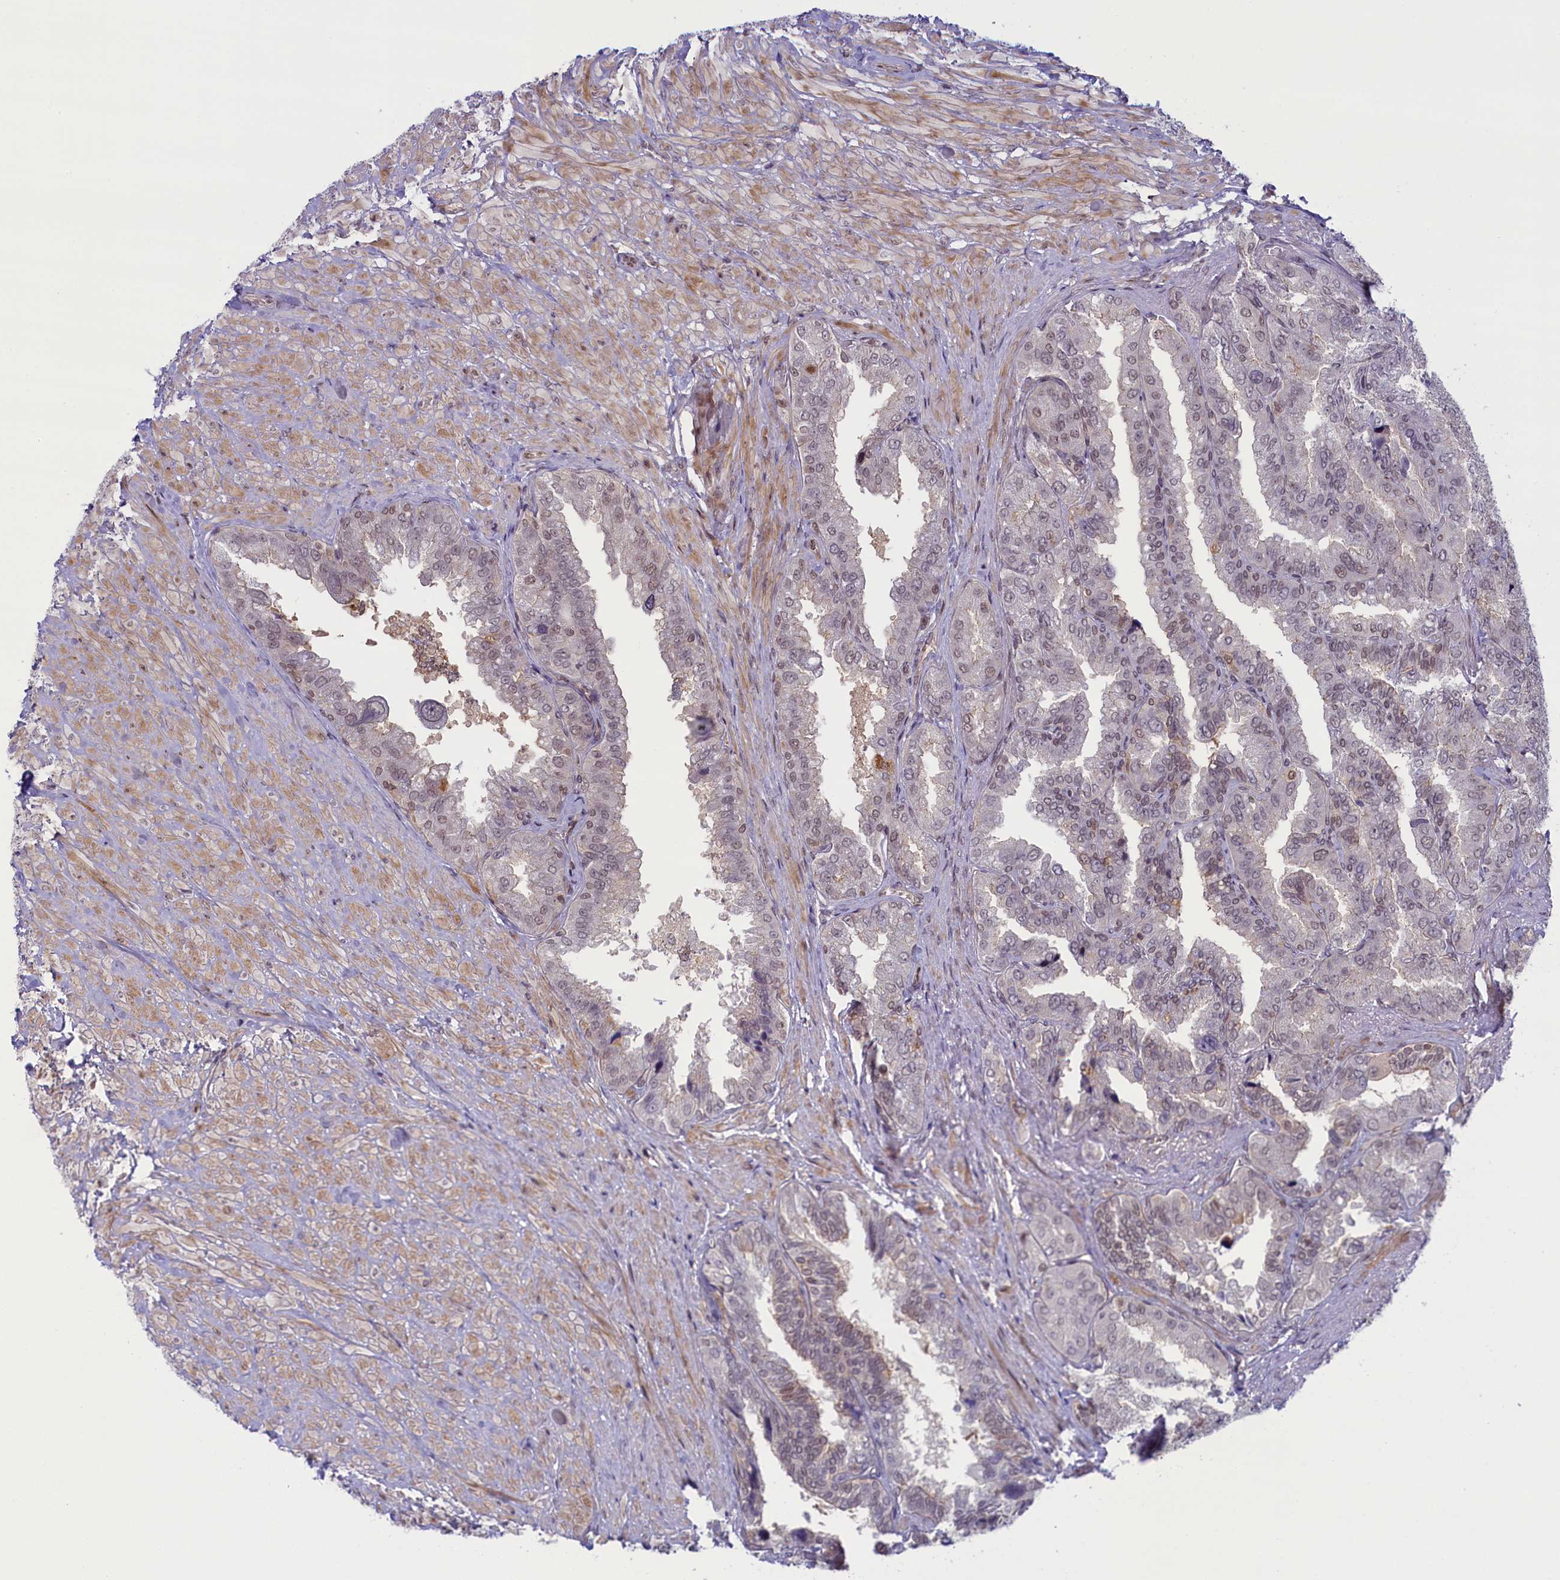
{"staining": {"intensity": "weak", "quantity": "25%-75%", "location": "nuclear"}, "tissue": "seminal vesicle", "cell_type": "Glandular cells", "image_type": "normal", "snomed": [{"axis": "morphology", "description": "Normal tissue, NOS"}, {"axis": "topography", "description": "Seminal veicle"}, {"axis": "topography", "description": "Peripheral nerve tissue"}], "caption": "A low amount of weak nuclear positivity is appreciated in about 25%-75% of glandular cells in unremarkable seminal vesicle.", "gene": "FCHO1", "patient": {"sex": "male", "age": 63}}